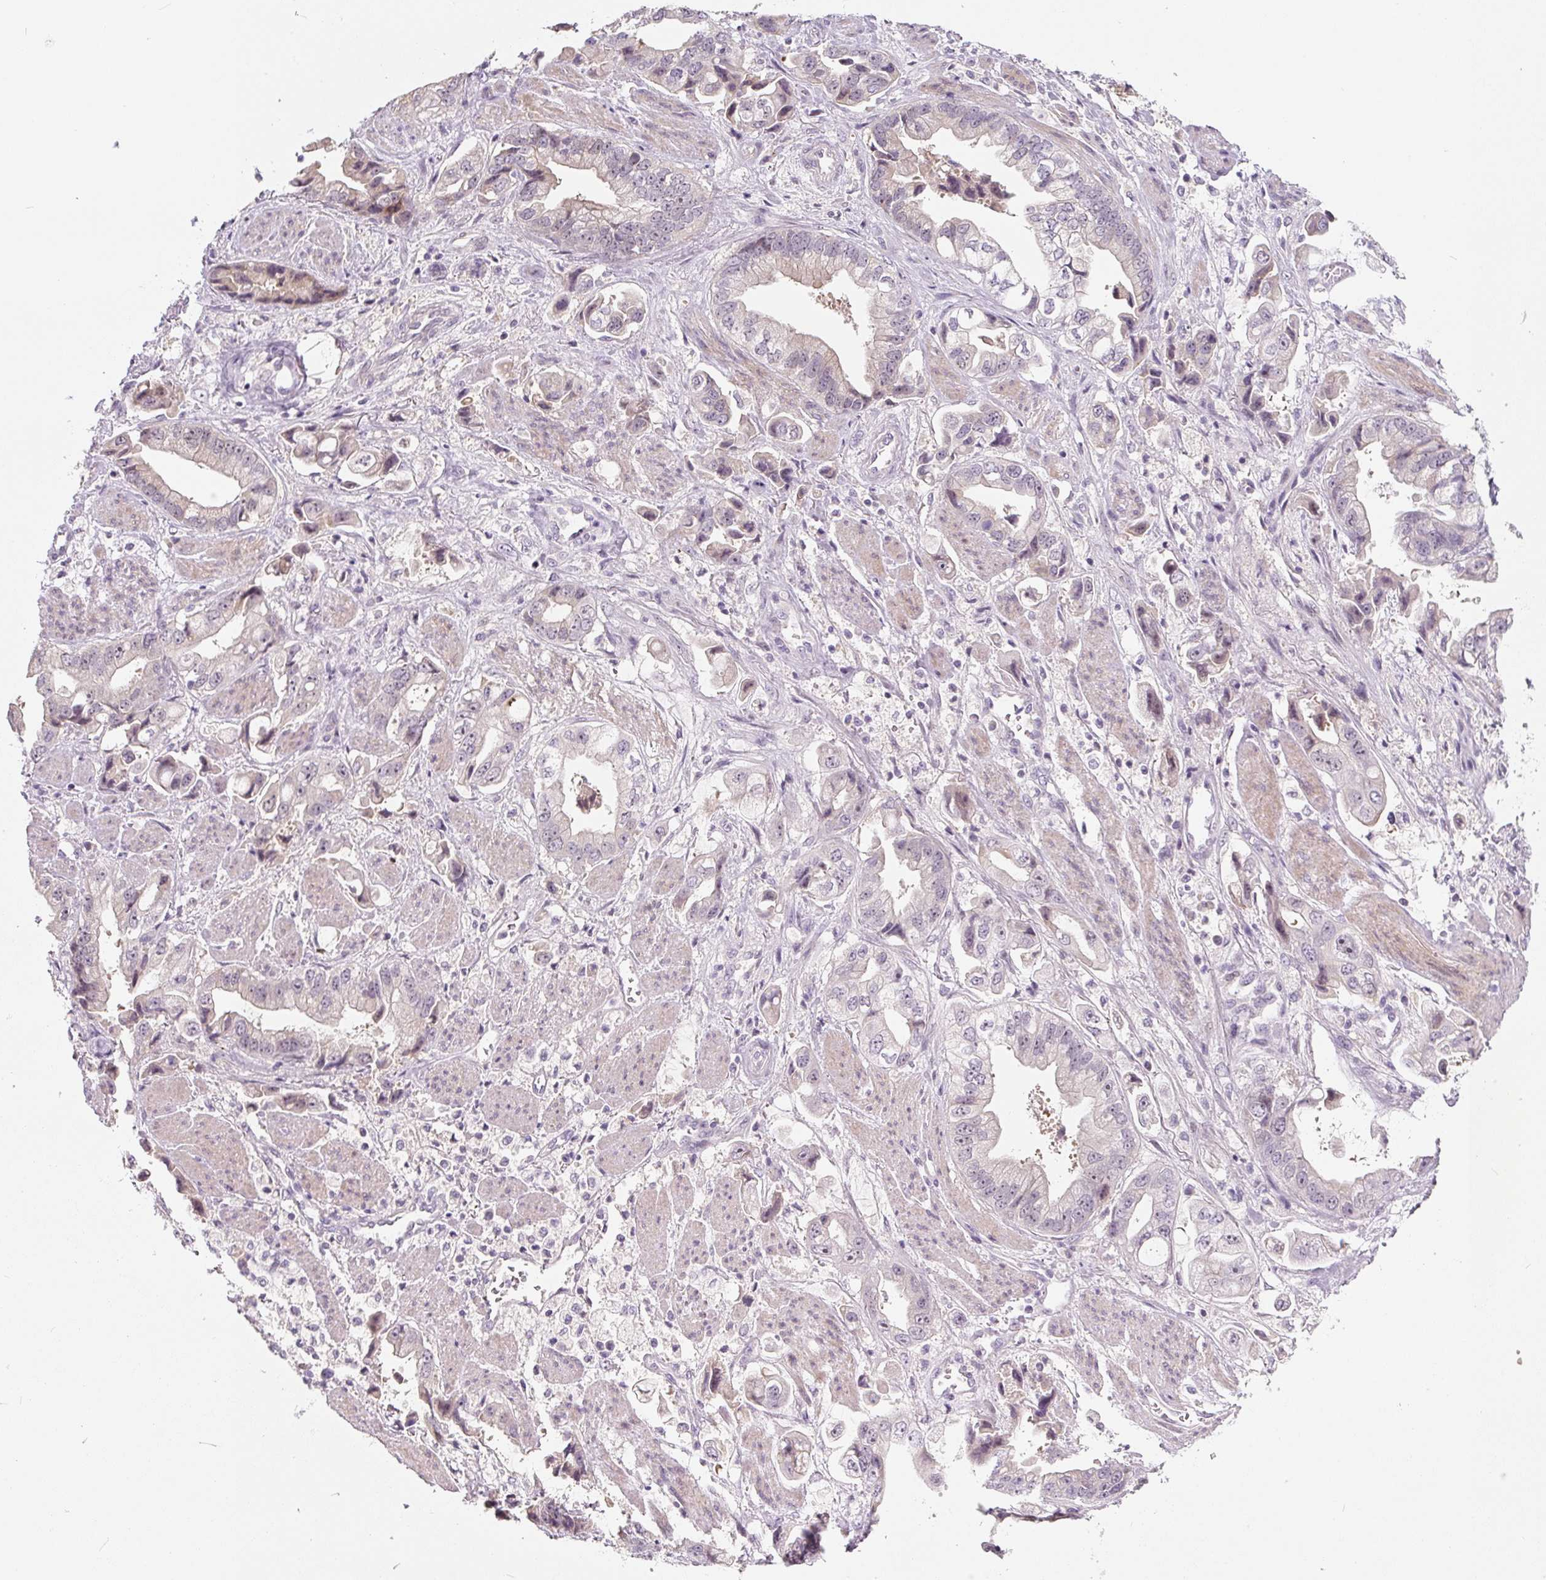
{"staining": {"intensity": "negative", "quantity": "none", "location": "none"}, "tissue": "stomach cancer", "cell_type": "Tumor cells", "image_type": "cancer", "snomed": [{"axis": "morphology", "description": "Adenocarcinoma, NOS"}, {"axis": "topography", "description": "Stomach"}], "caption": "IHC of adenocarcinoma (stomach) demonstrates no staining in tumor cells. (DAB immunohistochemistry (IHC) with hematoxylin counter stain).", "gene": "PWWP3B", "patient": {"sex": "male", "age": 62}}